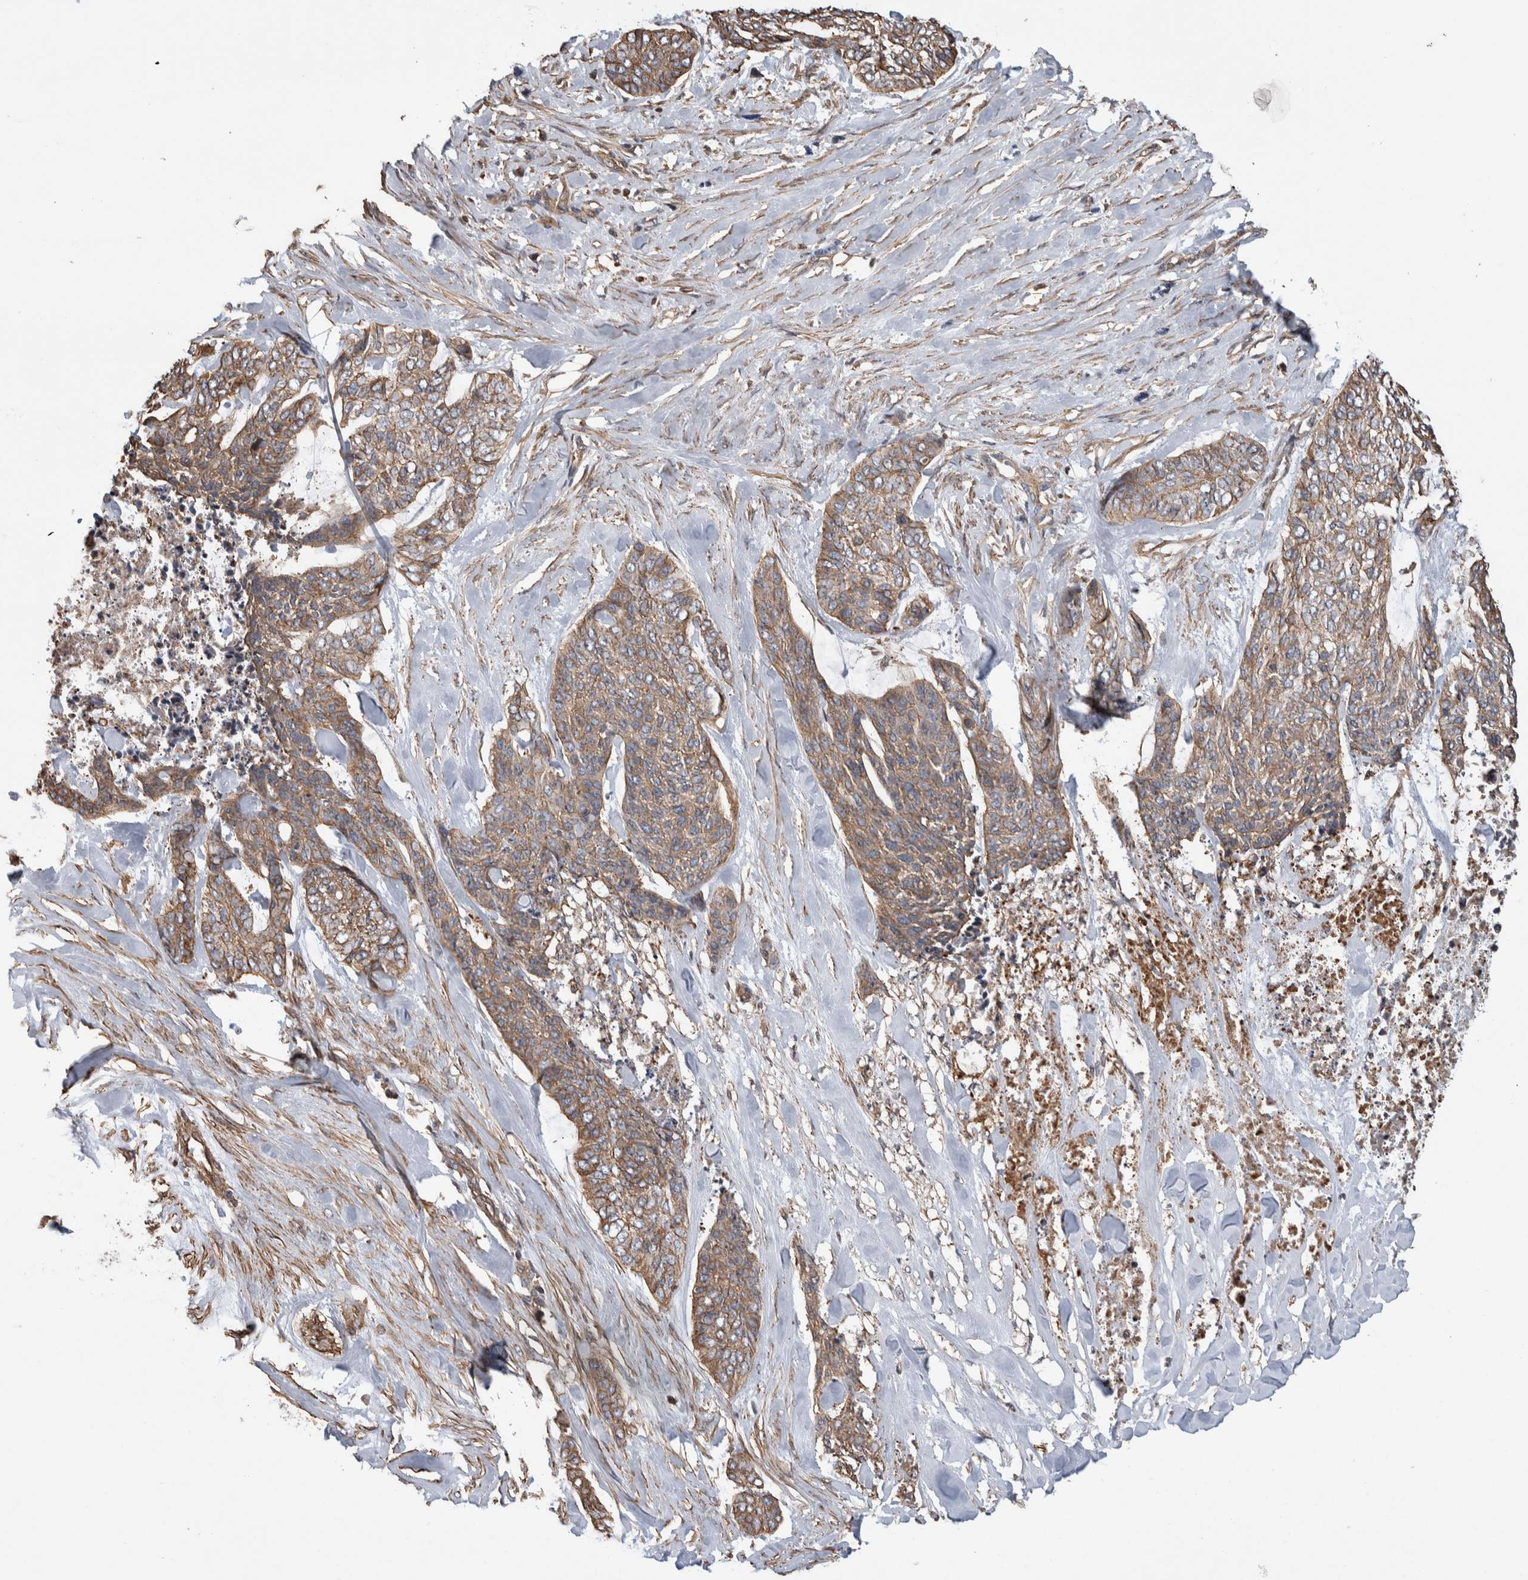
{"staining": {"intensity": "moderate", "quantity": ">75%", "location": "cytoplasmic/membranous"}, "tissue": "skin cancer", "cell_type": "Tumor cells", "image_type": "cancer", "snomed": [{"axis": "morphology", "description": "Basal cell carcinoma"}, {"axis": "topography", "description": "Skin"}], "caption": "Immunohistochemical staining of skin cancer (basal cell carcinoma) demonstrates medium levels of moderate cytoplasmic/membranous expression in approximately >75% of tumor cells. The staining was performed using DAB (3,3'-diaminobenzidine) to visualize the protein expression in brown, while the nuclei were stained in blue with hematoxylin (Magnification: 20x).", "gene": "ENPP2", "patient": {"sex": "female", "age": 64}}